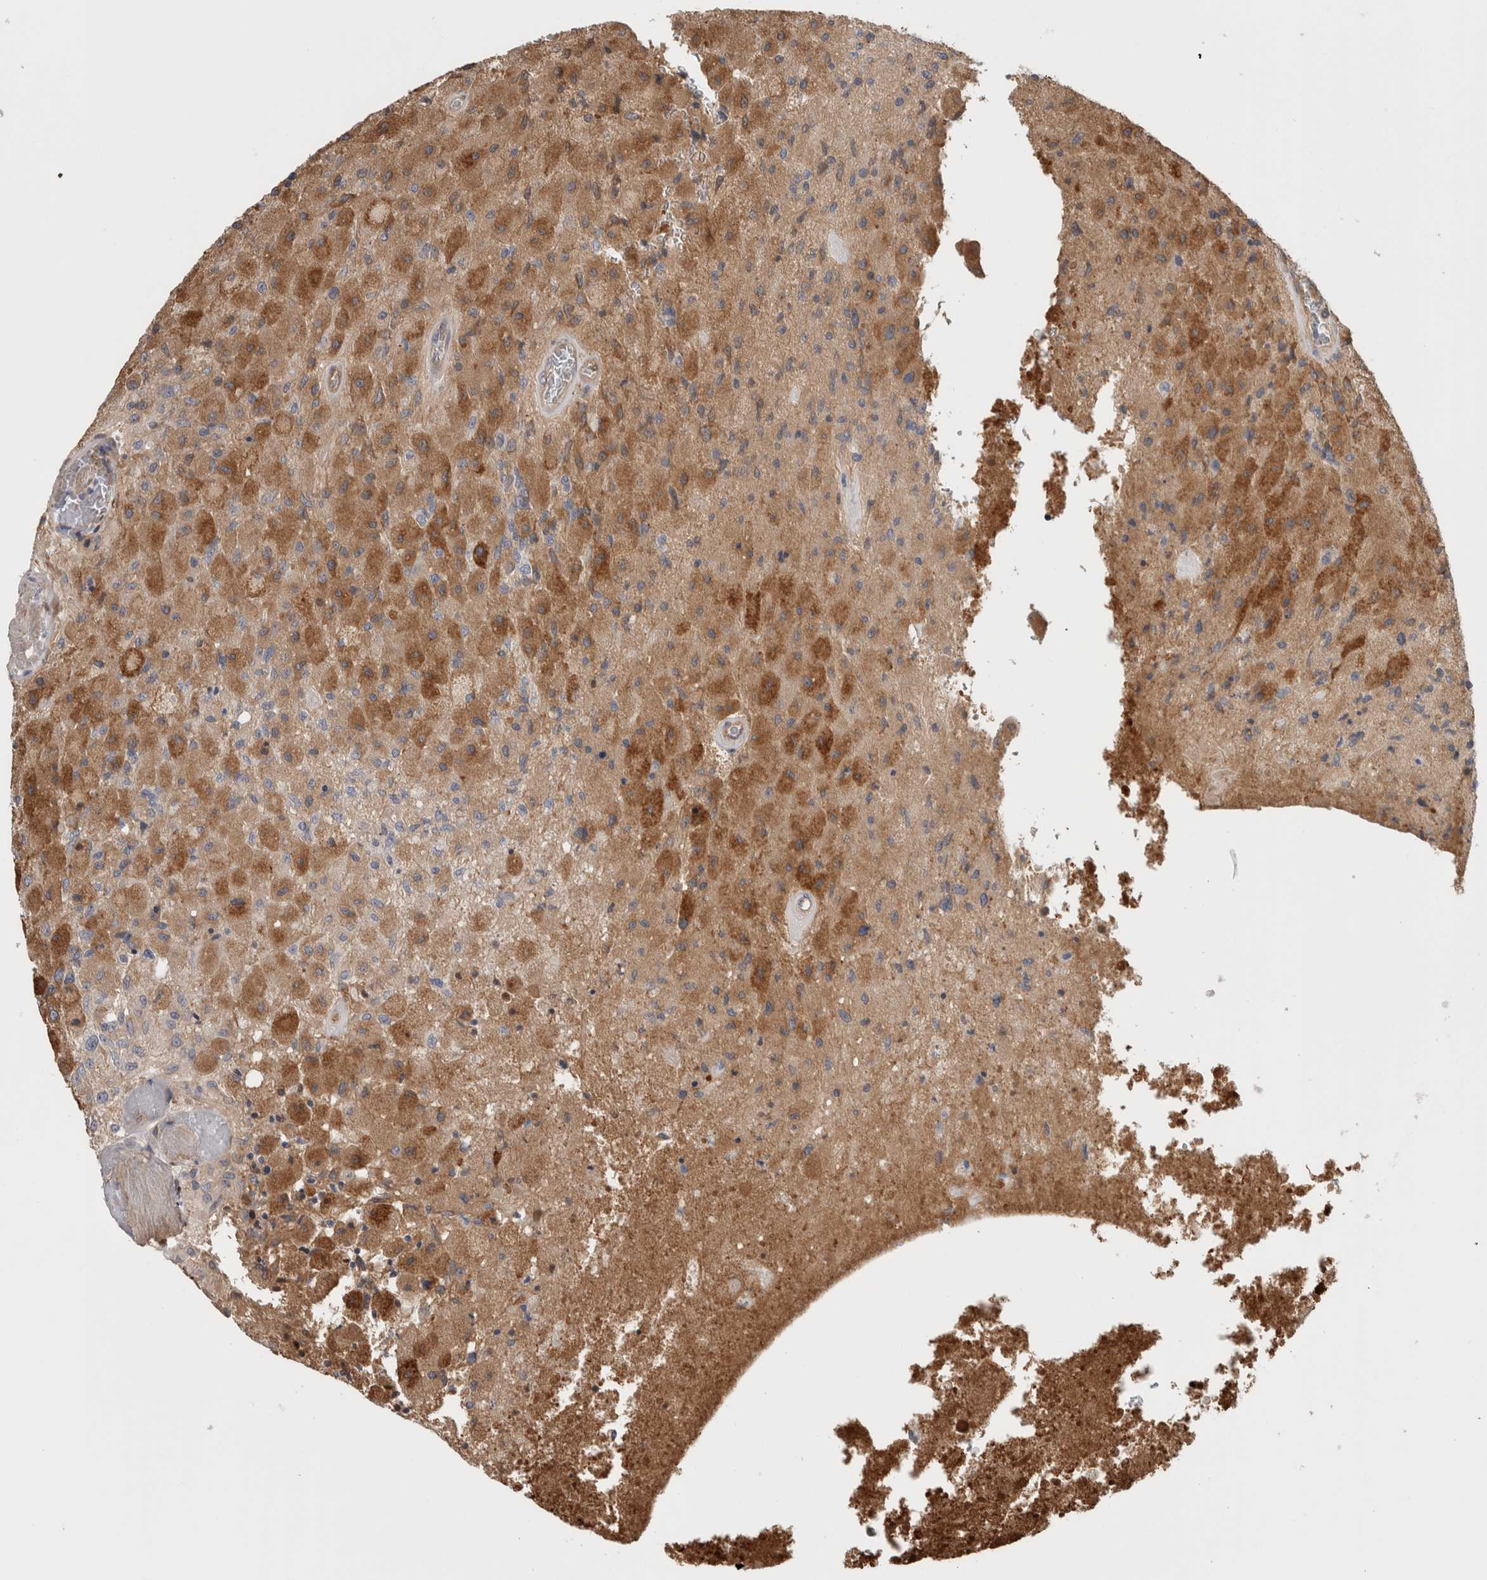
{"staining": {"intensity": "moderate", "quantity": ">75%", "location": "cytoplasmic/membranous"}, "tissue": "glioma", "cell_type": "Tumor cells", "image_type": "cancer", "snomed": [{"axis": "morphology", "description": "Normal tissue, NOS"}, {"axis": "morphology", "description": "Glioma, malignant, High grade"}, {"axis": "topography", "description": "Cerebral cortex"}], "caption": "An image of high-grade glioma (malignant) stained for a protein reveals moderate cytoplasmic/membranous brown staining in tumor cells.", "gene": "CFI", "patient": {"sex": "male", "age": 77}}